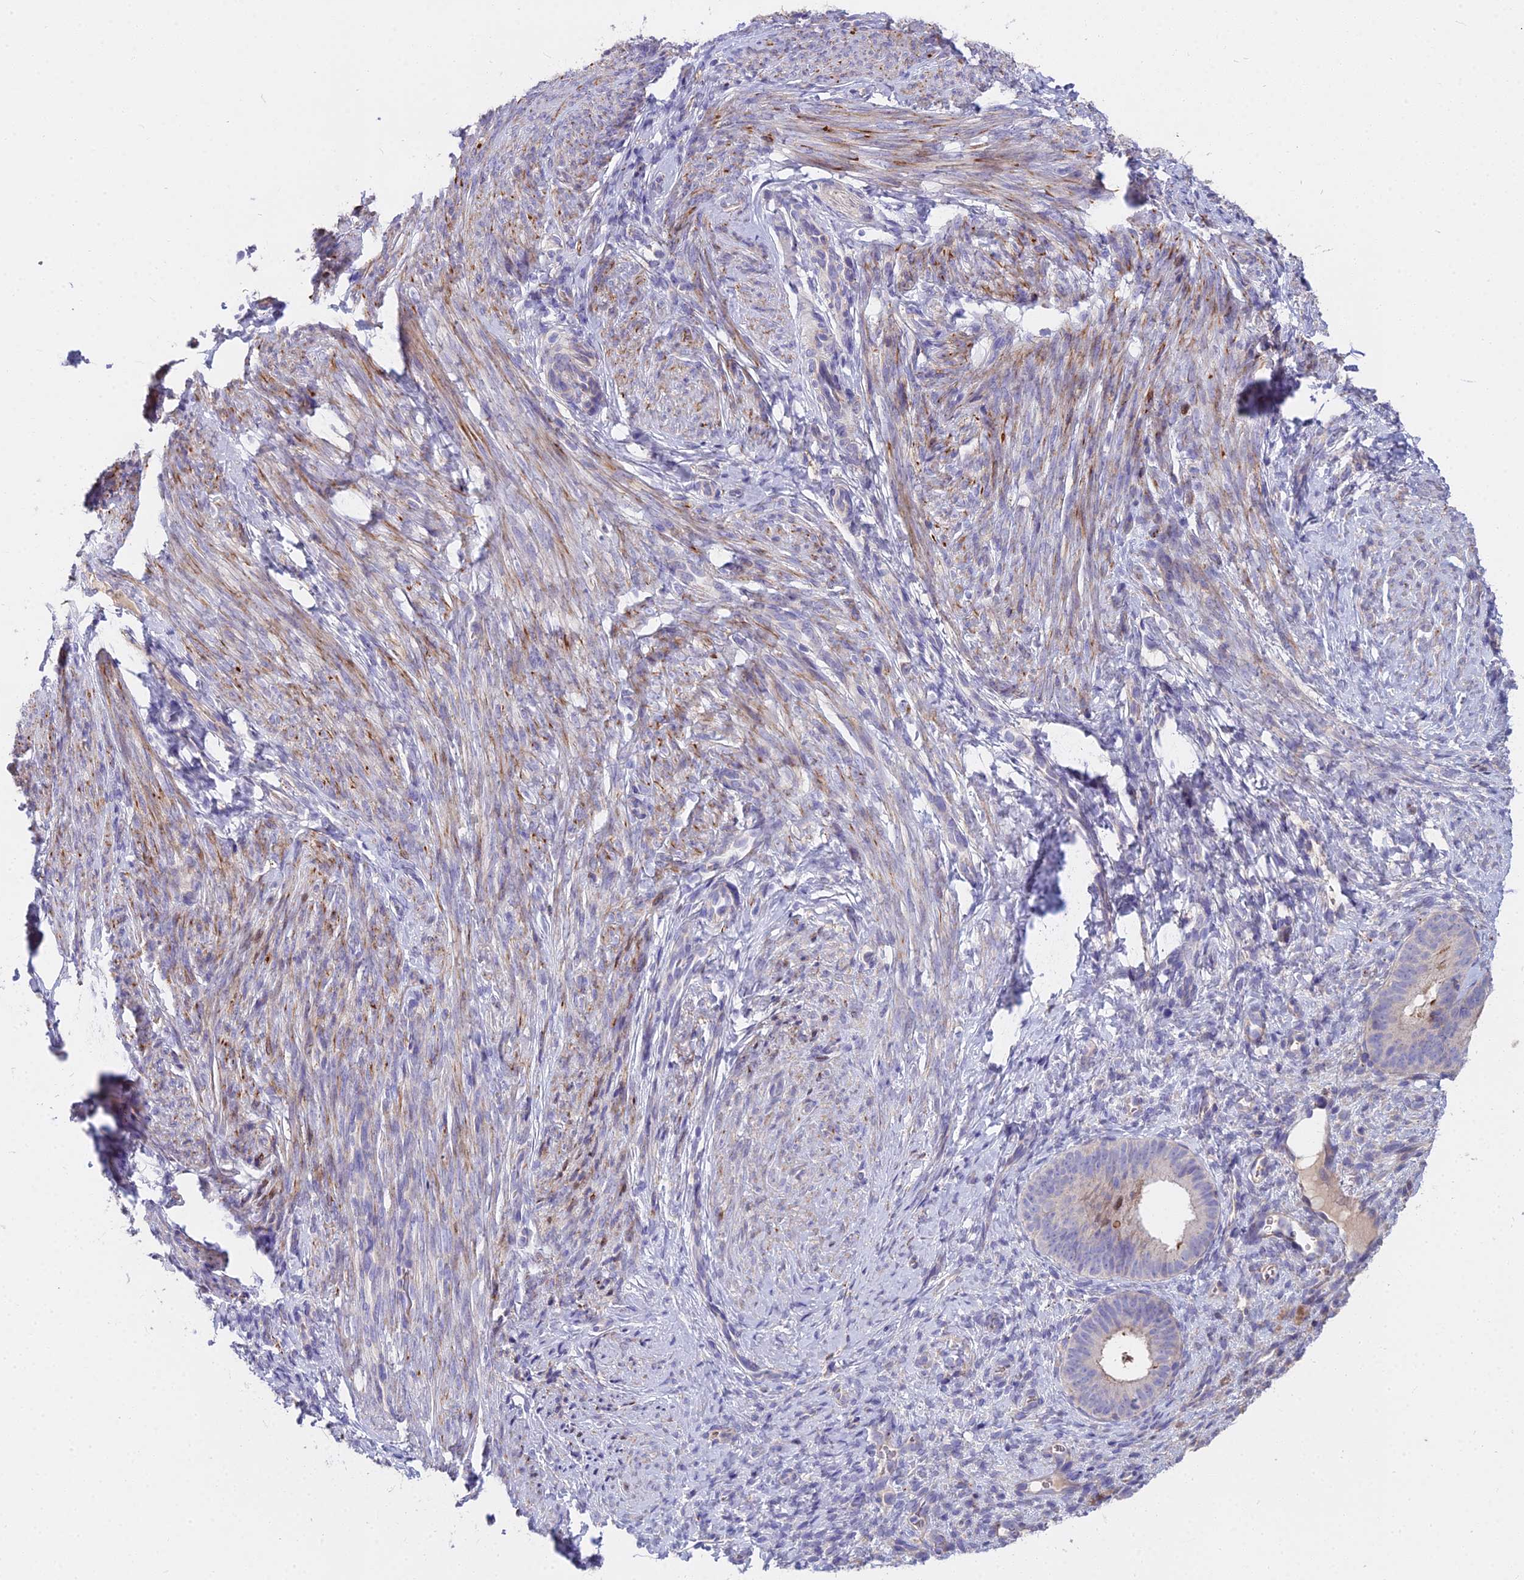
{"staining": {"intensity": "negative", "quantity": "none", "location": "none"}, "tissue": "endometrium", "cell_type": "Cells in endometrial stroma", "image_type": "normal", "snomed": [{"axis": "morphology", "description": "Normal tissue, NOS"}, {"axis": "topography", "description": "Endometrium"}], "caption": "An immunohistochemistry micrograph of unremarkable endometrium is shown. There is no staining in cells in endometrial stroma of endometrium.", "gene": "FRMPD1", "patient": {"sex": "female", "age": 65}}